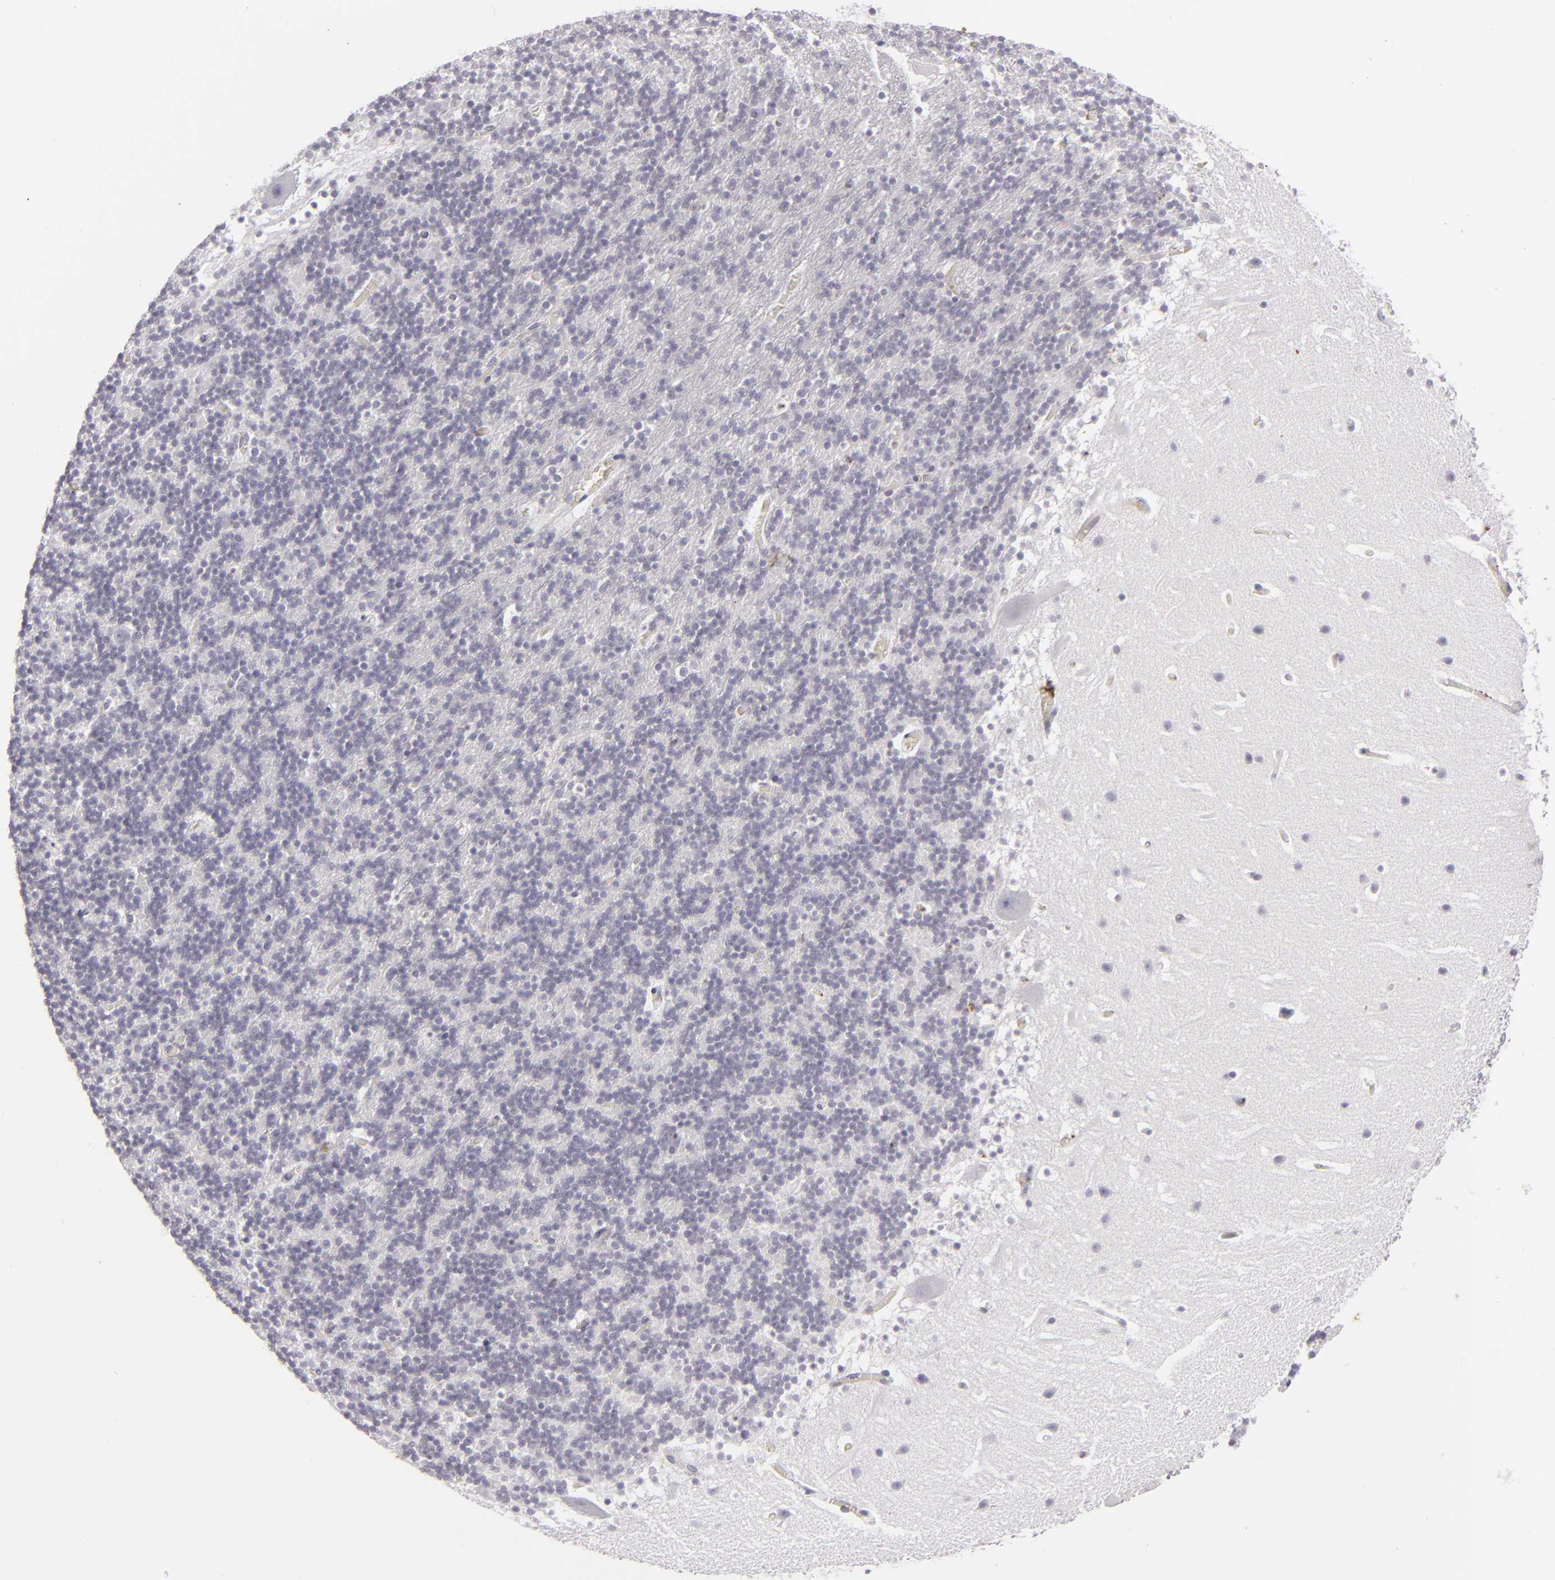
{"staining": {"intensity": "negative", "quantity": "none", "location": "none"}, "tissue": "cerebellum", "cell_type": "Cells in granular layer", "image_type": "normal", "snomed": [{"axis": "morphology", "description": "Normal tissue, NOS"}, {"axis": "topography", "description": "Cerebellum"}], "caption": "Immunohistochemistry (IHC) micrograph of benign cerebellum stained for a protein (brown), which displays no staining in cells in granular layer. Brightfield microscopy of IHC stained with DAB (brown) and hematoxylin (blue), captured at high magnification.", "gene": "KRT1", "patient": {"sex": "male", "age": 45}}